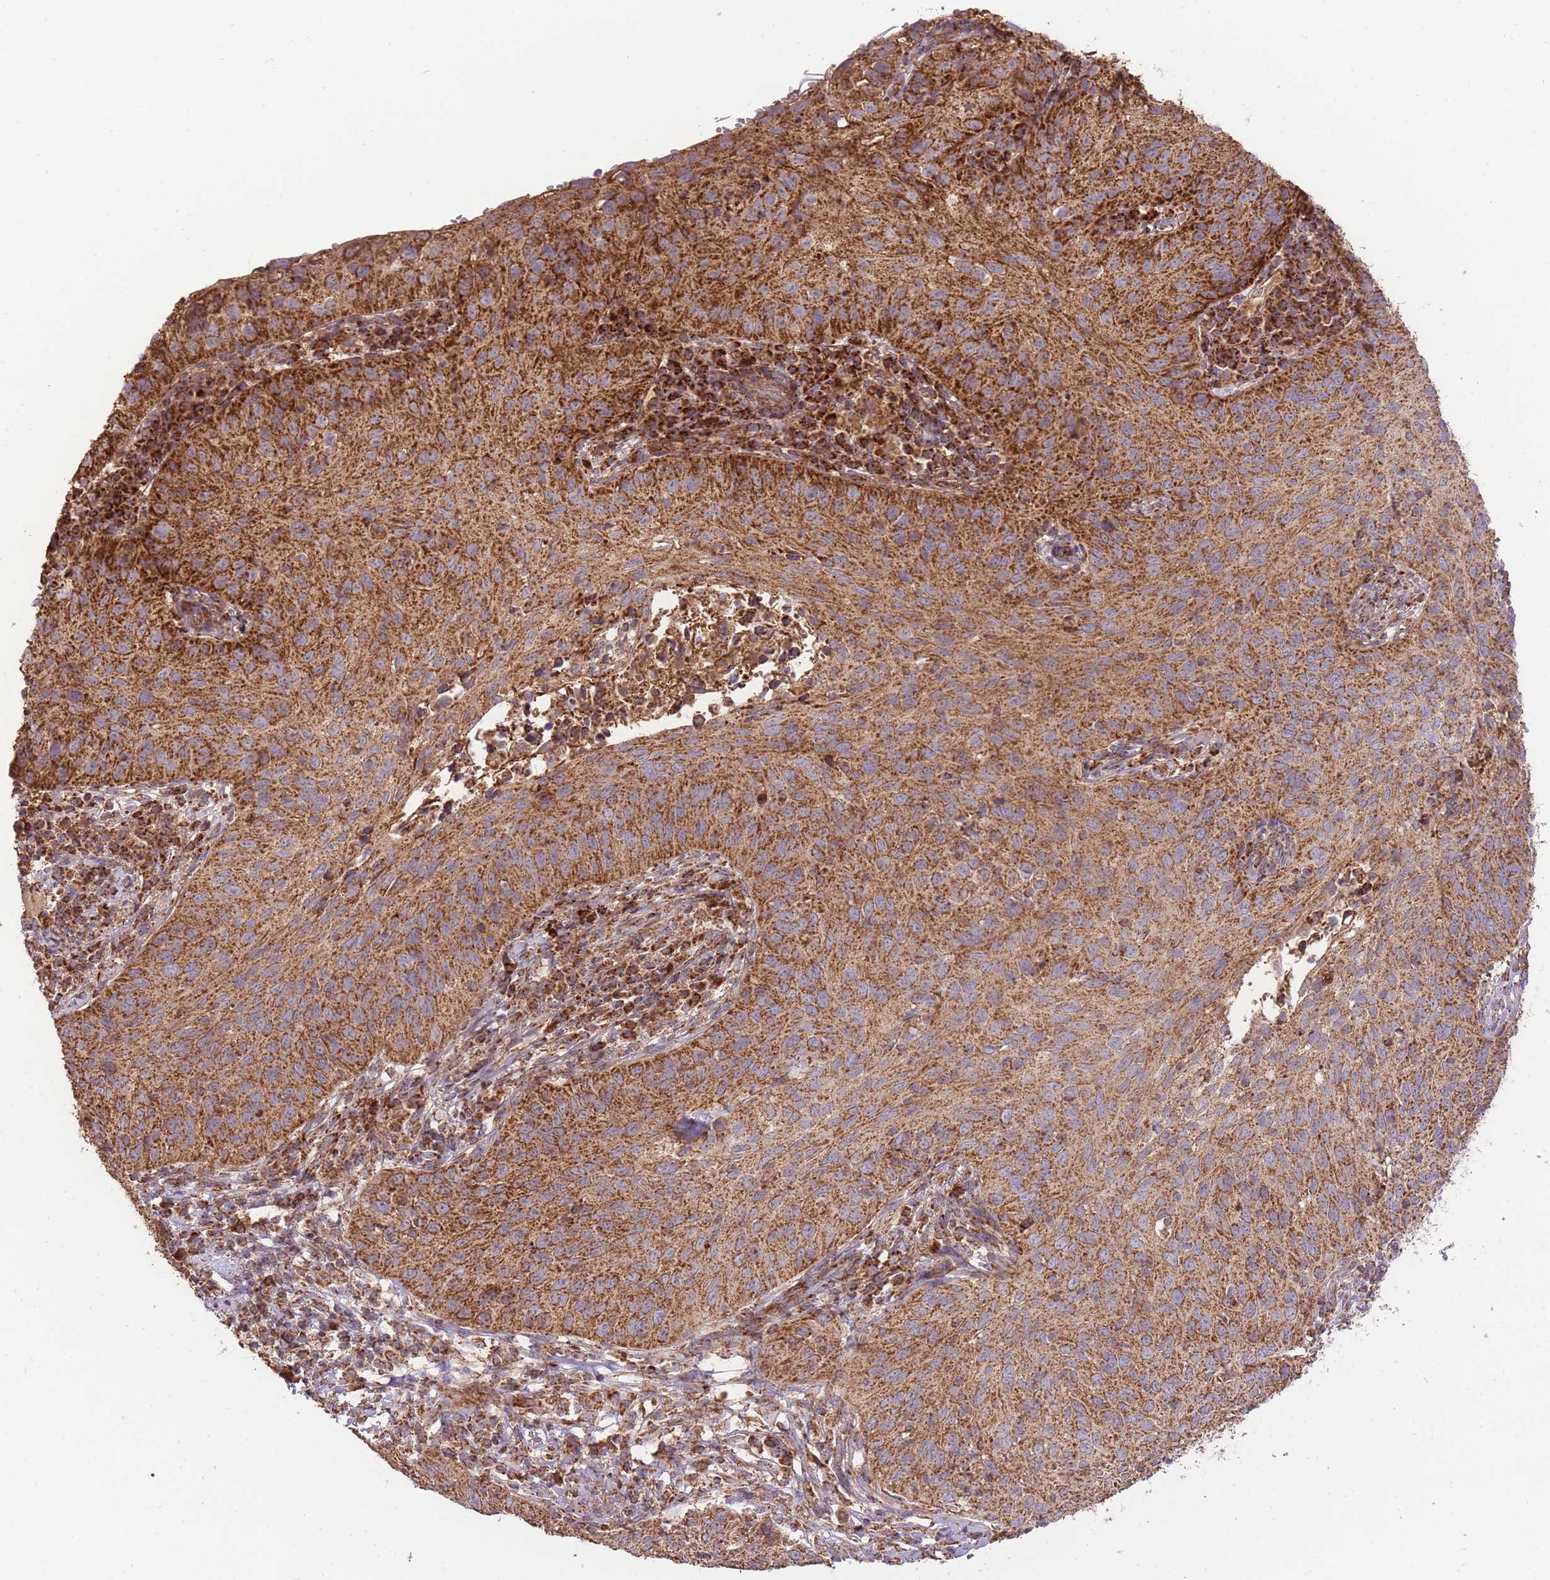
{"staining": {"intensity": "strong", "quantity": ">75%", "location": "cytoplasmic/membranous"}, "tissue": "cervical cancer", "cell_type": "Tumor cells", "image_type": "cancer", "snomed": [{"axis": "morphology", "description": "Squamous cell carcinoma, NOS"}, {"axis": "topography", "description": "Cervix"}], "caption": "A photomicrograph showing strong cytoplasmic/membranous expression in approximately >75% of tumor cells in cervical cancer (squamous cell carcinoma), as visualized by brown immunohistochemical staining.", "gene": "PREP", "patient": {"sex": "female", "age": 30}}